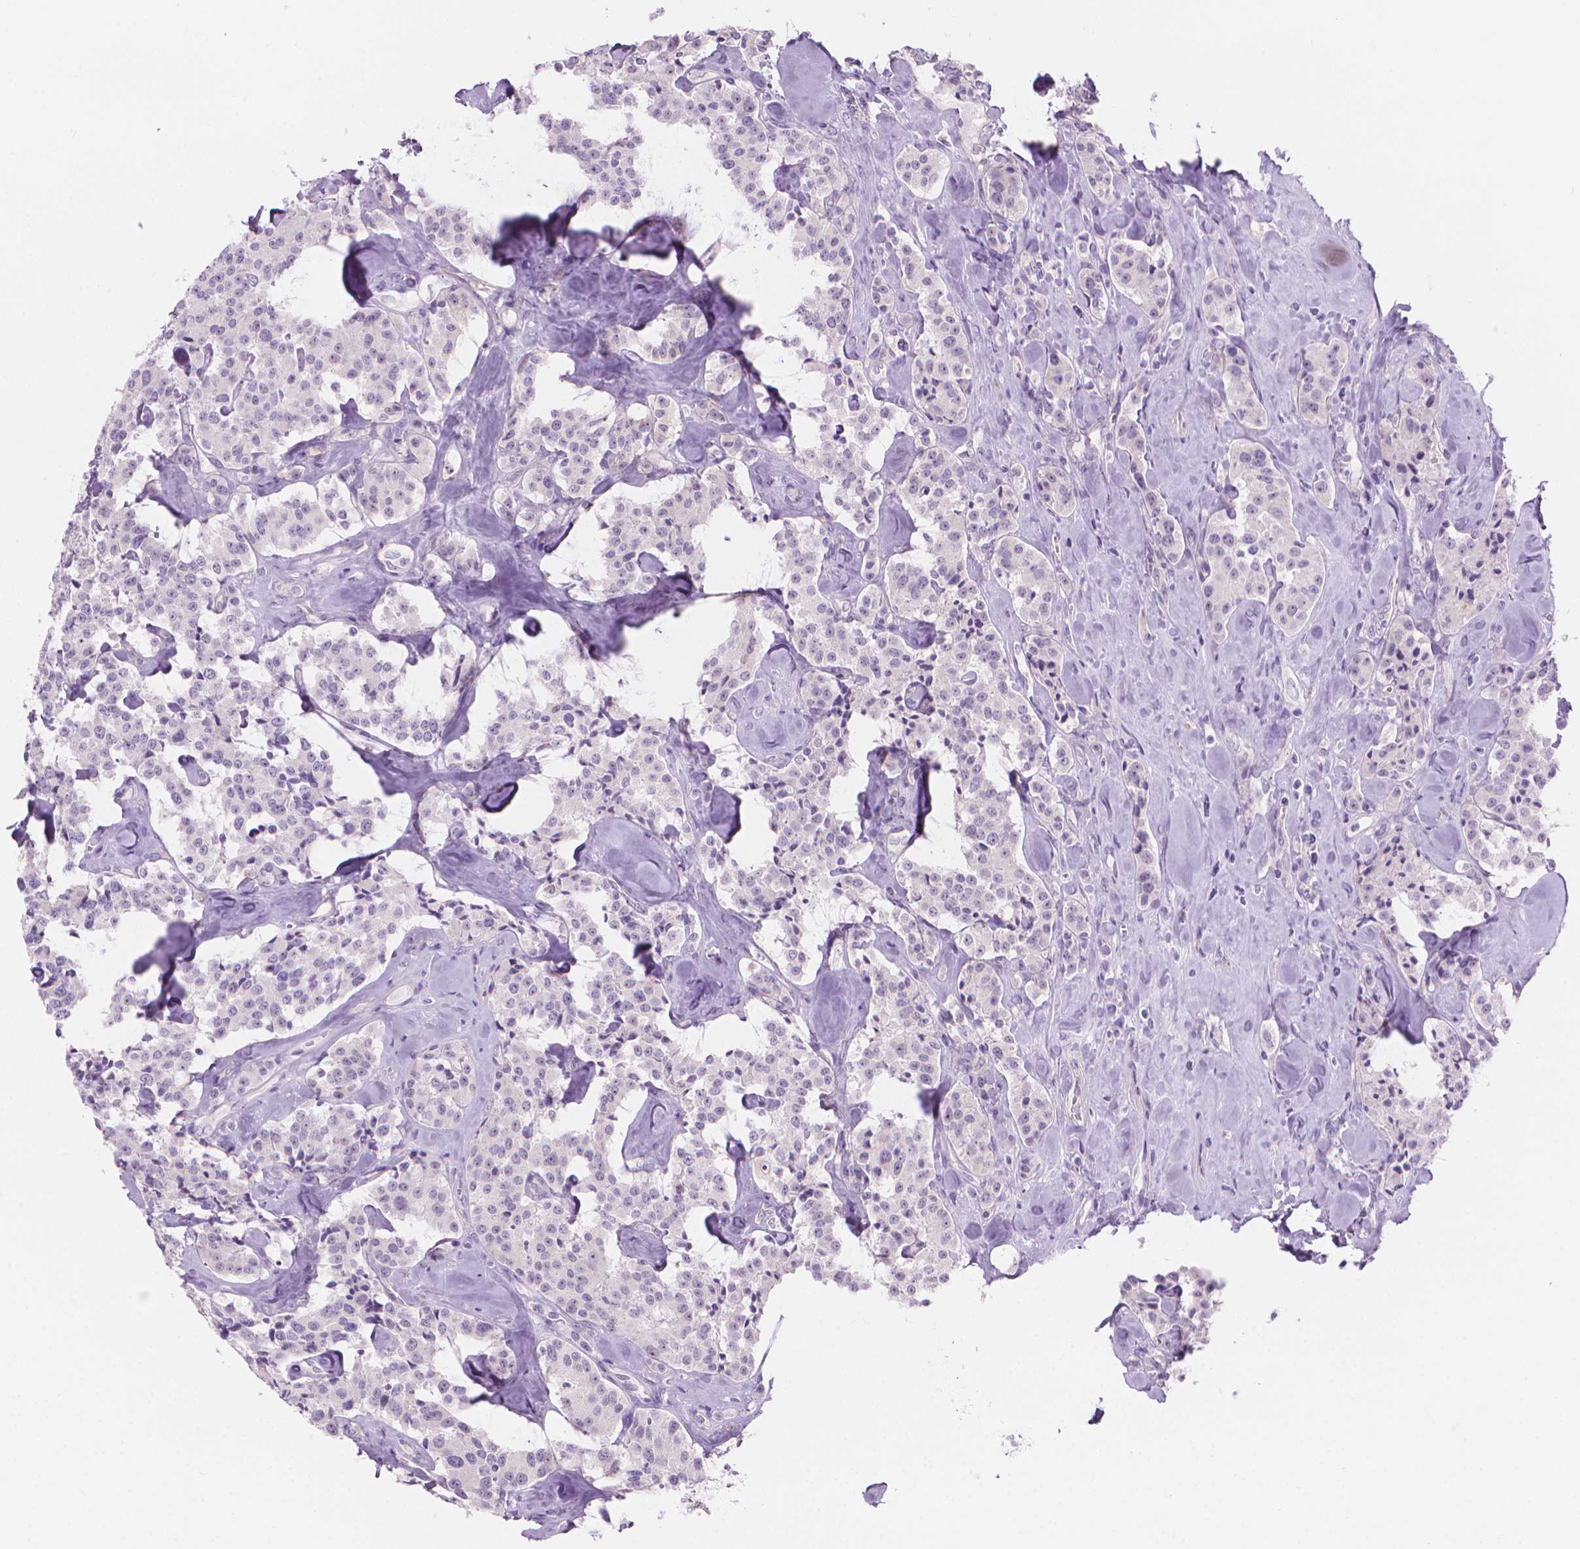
{"staining": {"intensity": "negative", "quantity": "none", "location": "none"}, "tissue": "carcinoid", "cell_type": "Tumor cells", "image_type": "cancer", "snomed": [{"axis": "morphology", "description": "Carcinoid, malignant, NOS"}, {"axis": "topography", "description": "Pancreas"}], "caption": "Carcinoid stained for a protein using immunohistochemistry (IHC) shows no expression tumor cells.", "gene": "ENSG00000187186", "patient": {"sex": "male", "age": 41}}